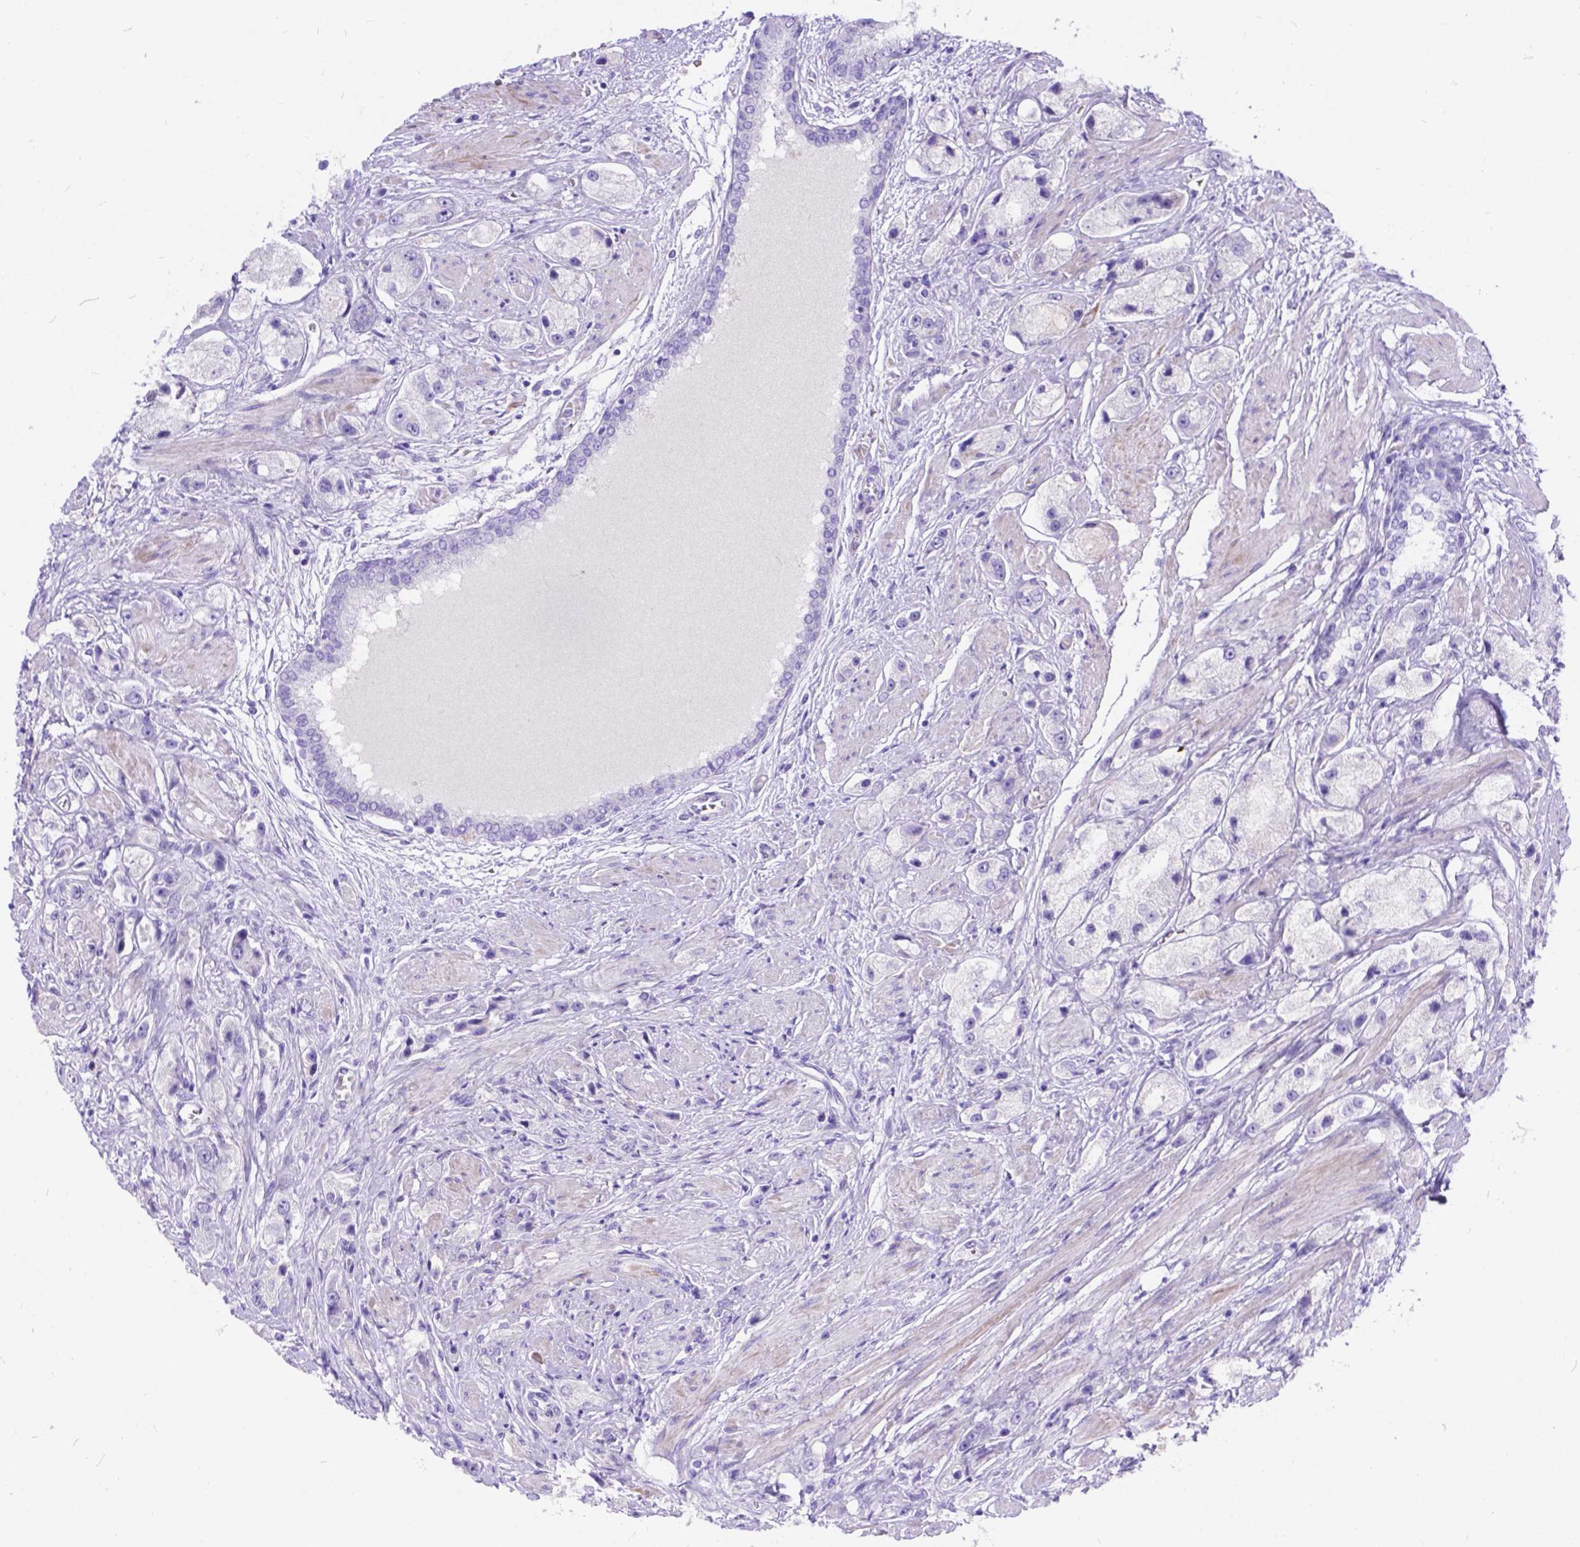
{"staining": {"intensity": "negative", "quantity": "none", "location": "none"}, "tissue": "prostate cancer", "cell_type": "Tumor cells", "image_type": "cancer", "snomed": [{"axis": "morphology", "description": "Adenocarcinoma, High grade"}, {"axis": "topography", "description": "Prostate"}], "caption": "Photomicrograph shows no protein expression in tumor cells of high-grade adenocarcinoma (prostate) tissue.", "gene": "KLHL10", "patient": {"sex": "male", "age": 67}}